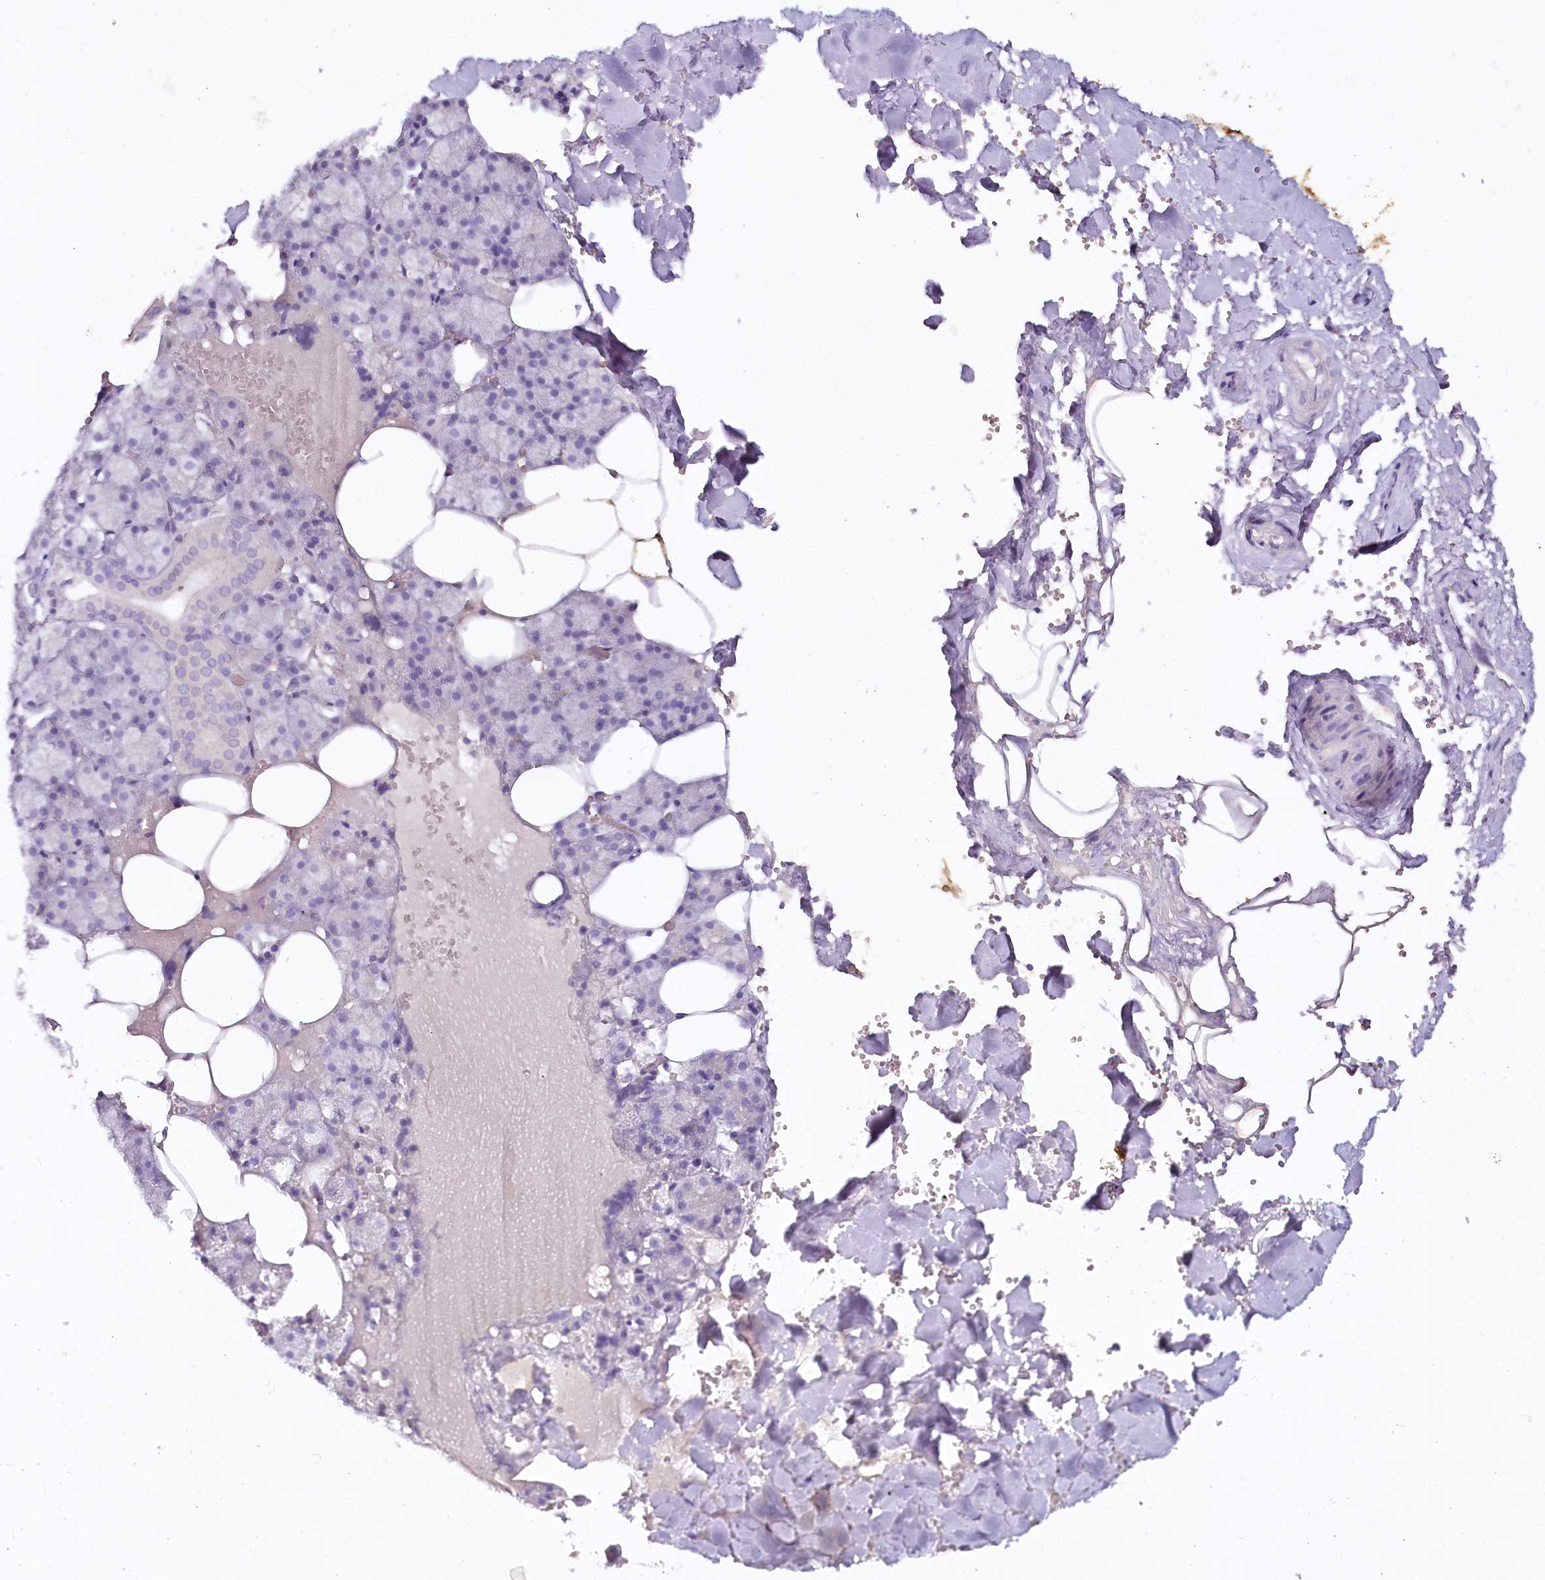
{"staining": {"intensity": "negative", "quantity": "none", "location": "none"}, "tissue": "salivary gland", "cell_type": "Glandular cells", "image_type": "normal", "snomed": [{"axis": "morphology", "description": "Normal tissue, NOS"}, {"axis": "topography", "description": "Salivary gland"}], "caption": "Immunohistochemistry of unremarkable salivary gland reveals no positivity in glandular cells.", "gene": "HPD", "patient": {"sex": "male", "age": 62}}